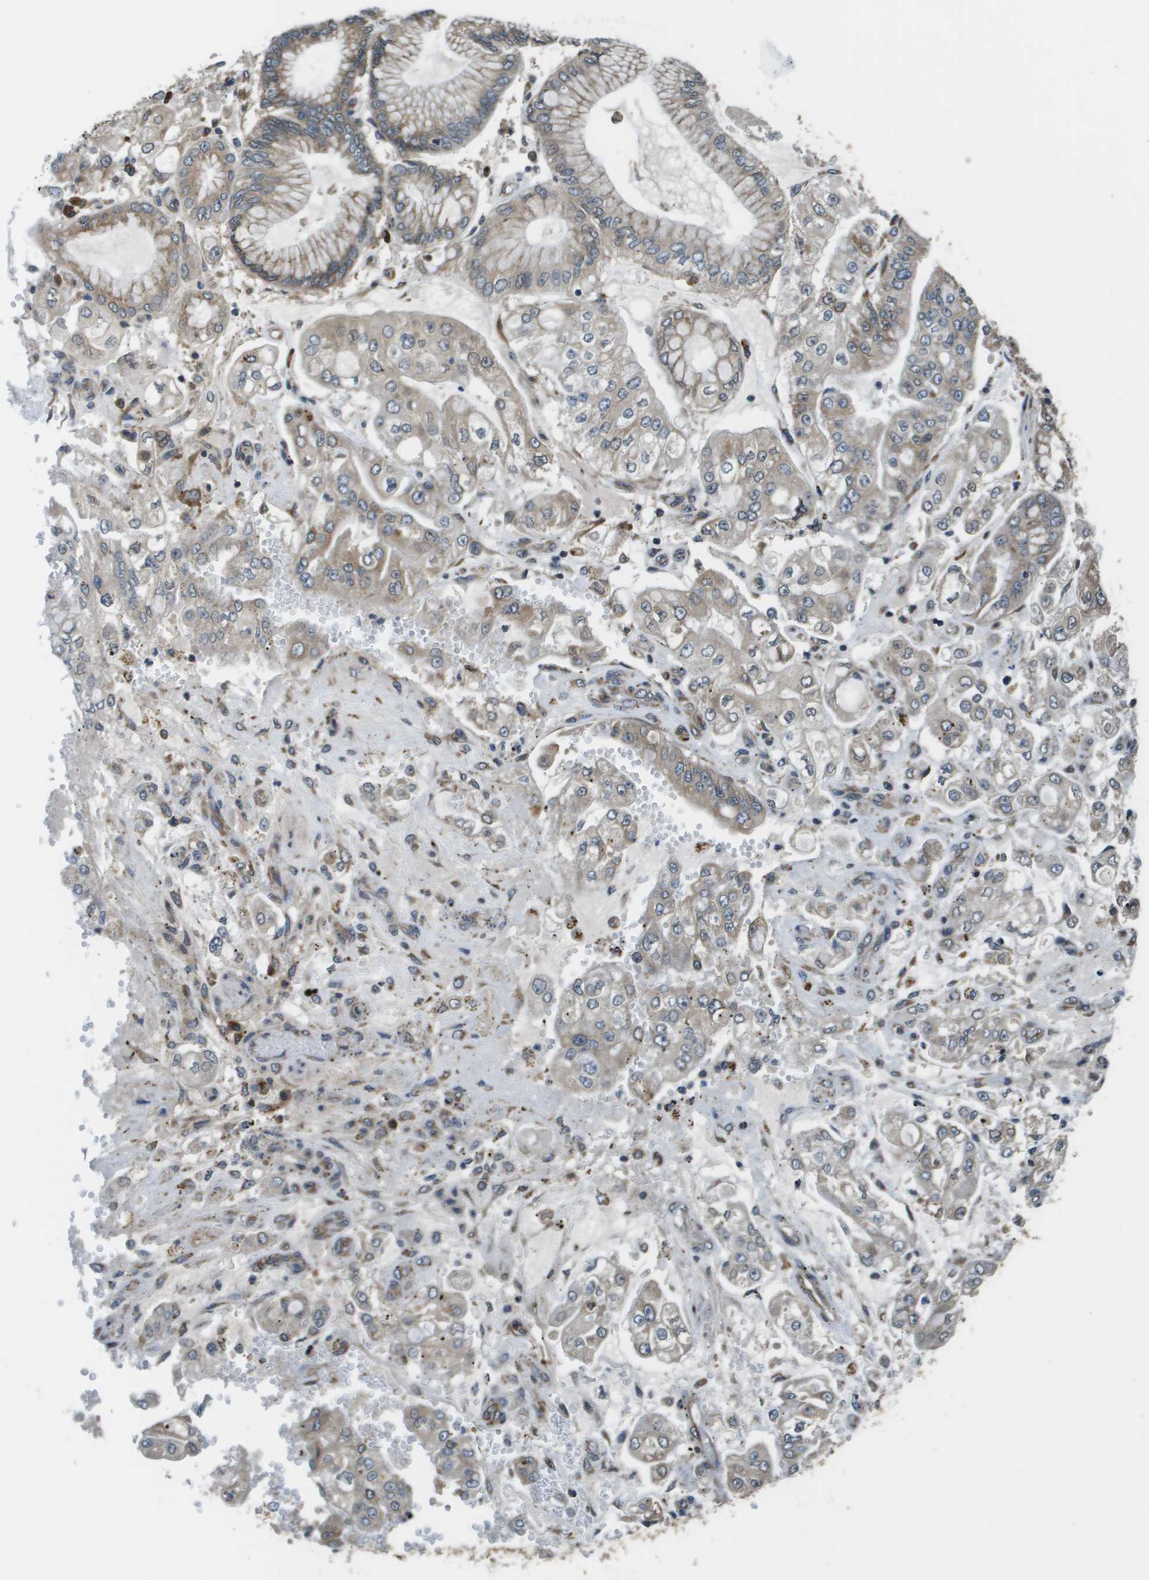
{"staining": {"intensity": "weak", "quantity": "25%-75%", "location": "cytoplasmic/membranous"}, "tissue": "stomach cancer", "cell_type": "Tumor cells", "image_type": "cancer", "snomed": [{"axis": "morphology", "description": "Adenocarcinoma, NOS"}, {"axis": "topography", "description": "Stomach"}], "caption": "Human adenocarcinoma (stomach) stained for a protein (brown) demonstrates weak cytoplasmic/membranous positive staining in approximately 25%-75% of tumor cells.", "gene": "SEC62", "patient": {"sex": "male", "age": 76}}